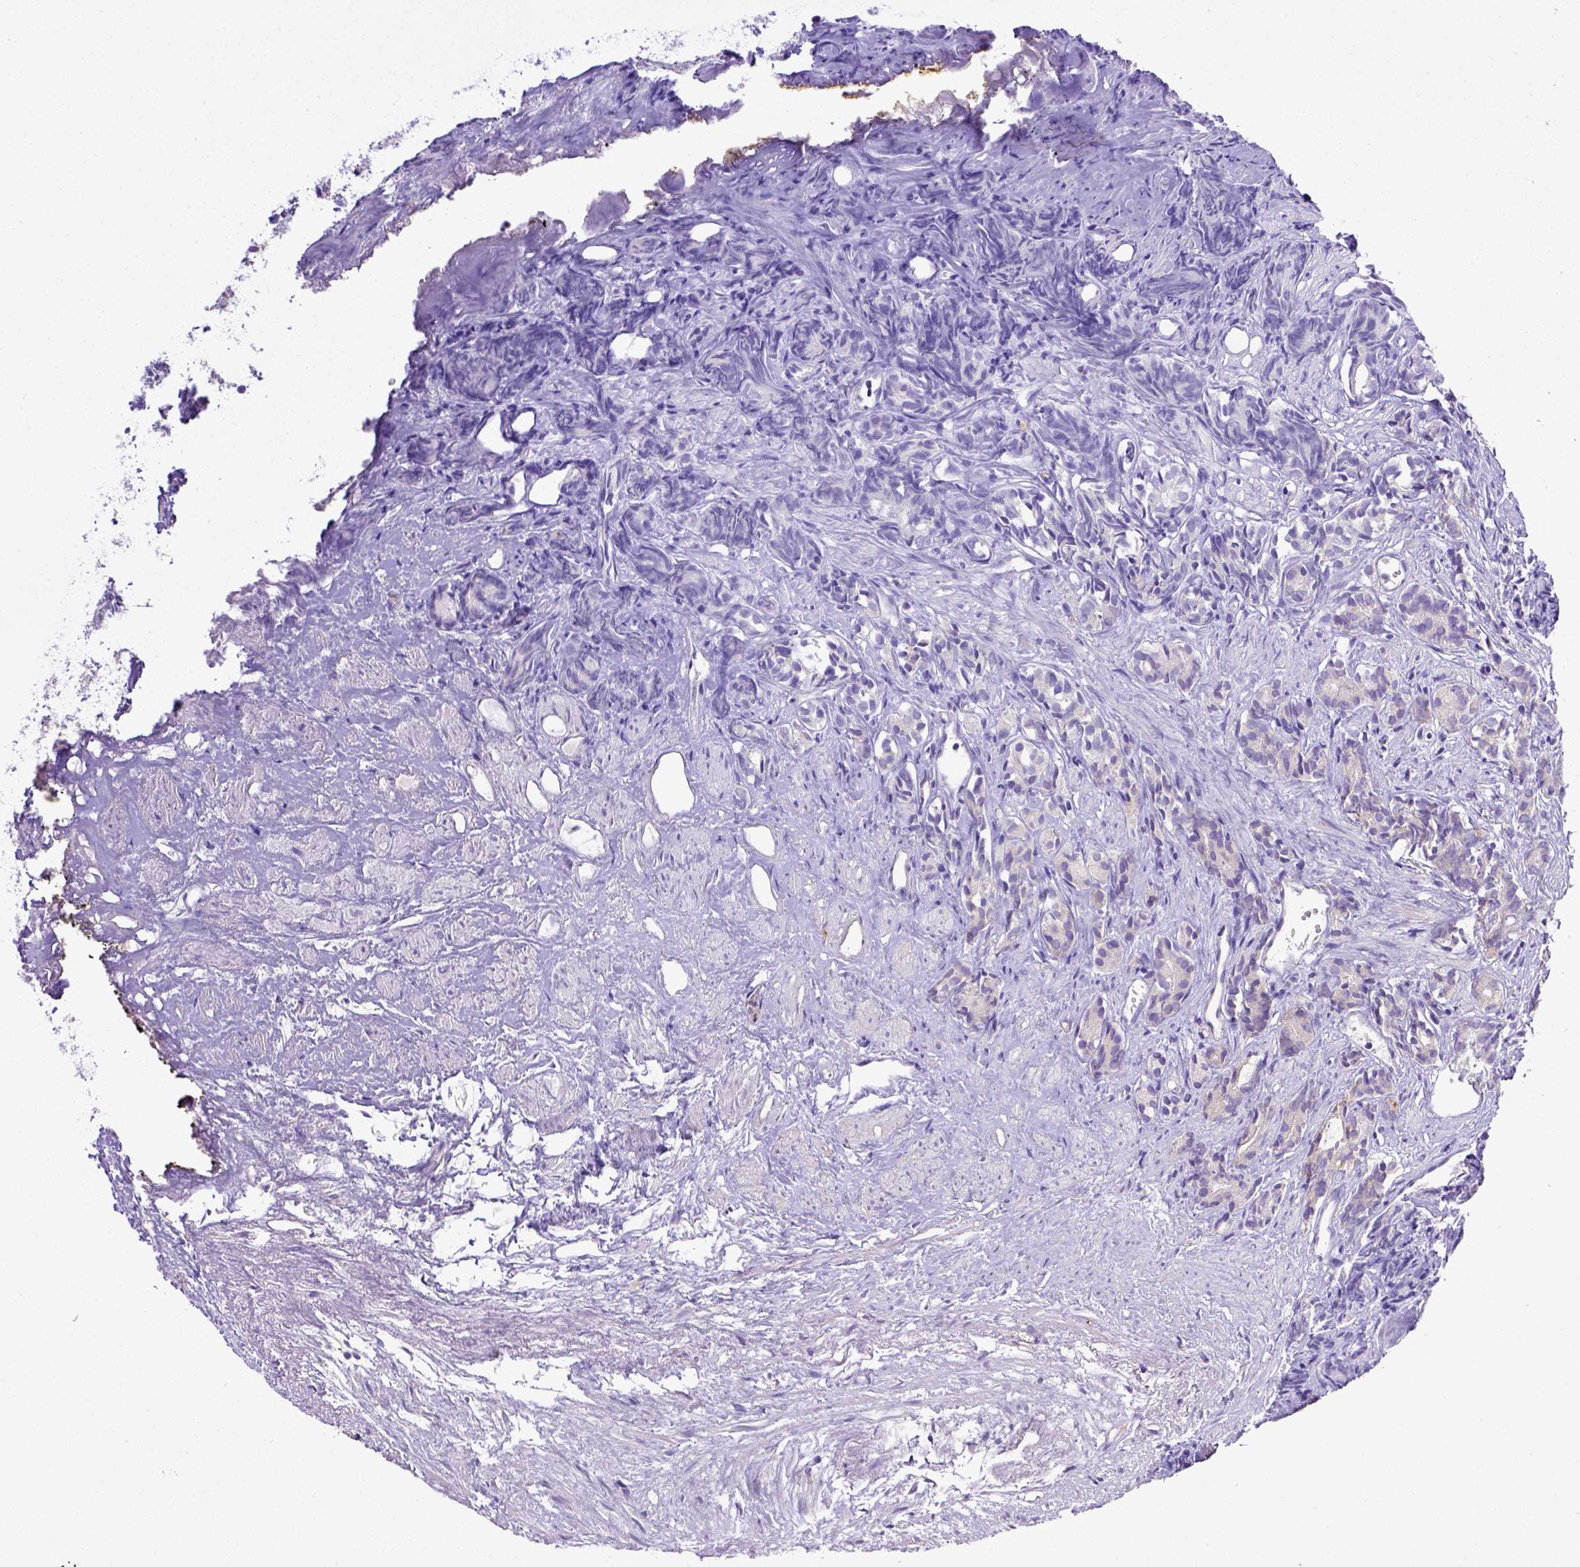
{"staining": {"intensity": "negative", "quantity": "none", "location": "none"}, "tissue": "prostate cancer", "cell_type": "Tumor cells", "image_type": "cancer", "snomed": [{"axis": "morphology", "description": "Adenocarcinoma, High grade"}, {"axis": "topography", "description": "Prostate"}], "caption": "Tumor cells show no significant positivity in prostate cancer (high-grade adenocarcinoma). (Immunohistochemistry, brightfield microscopy, high magnification).", "gene": "CD40", "patient": {"sex": "male", "age": 84}}